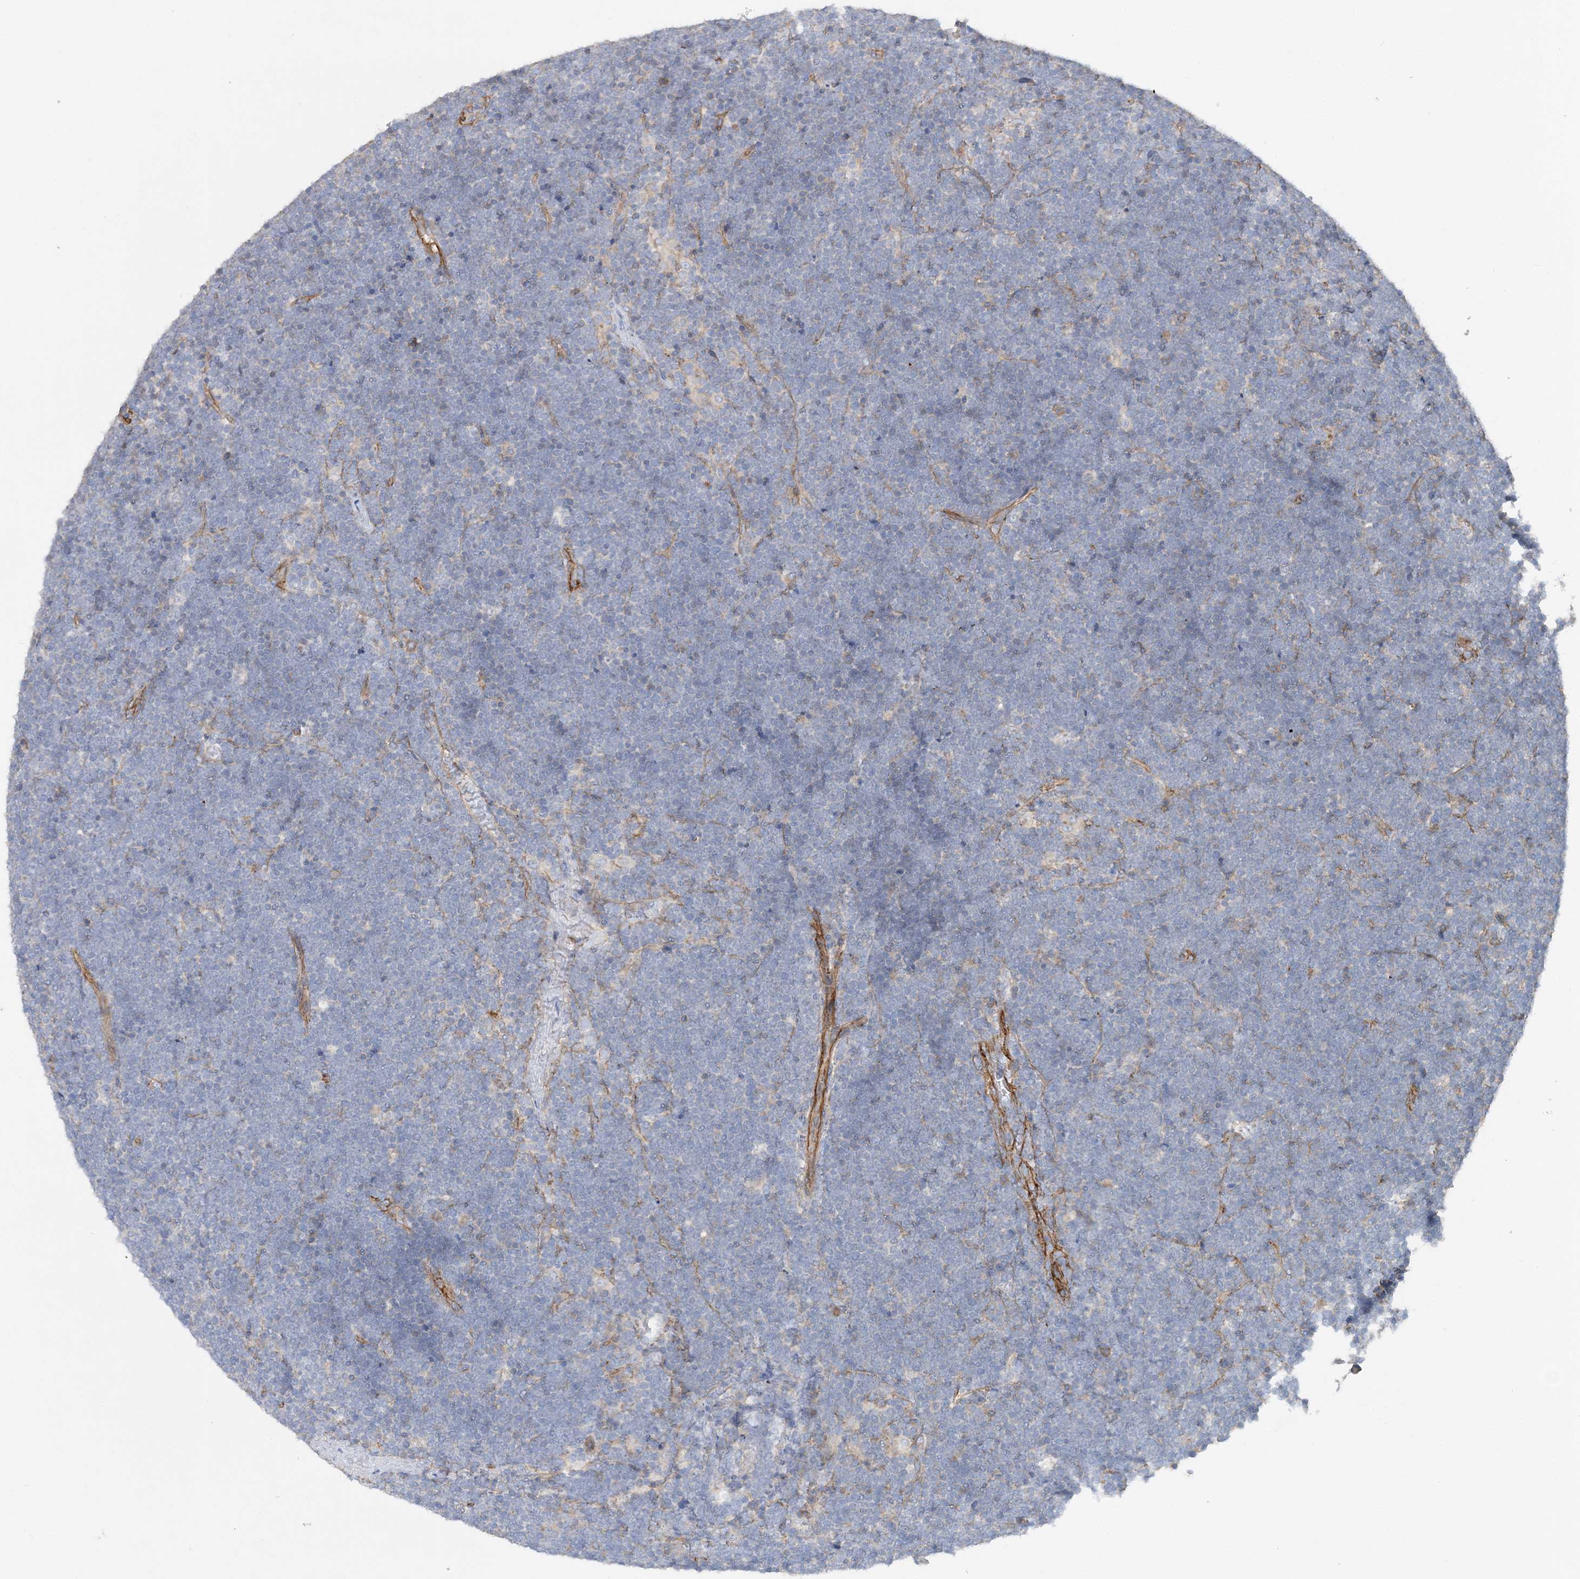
{"staining": {"intensity": "negative", "quantity": "none", "location": "none"}, "tissue": "lymphoma", "cell_type": "Tumor cells", "image_type": "cancer", "snomed": [{"axis": "morphology", "description": "Malignant lymphoma, non-Hodgkin's type, High grade"}, {"axis": "topography", "description": "Lymph node"}], "caption": "Lymphoma was stained to show a protein in brown. There is no significant staining in tumor cells.", "gene": "PIGC", "patient": {"sex": "male", "age": 13}}